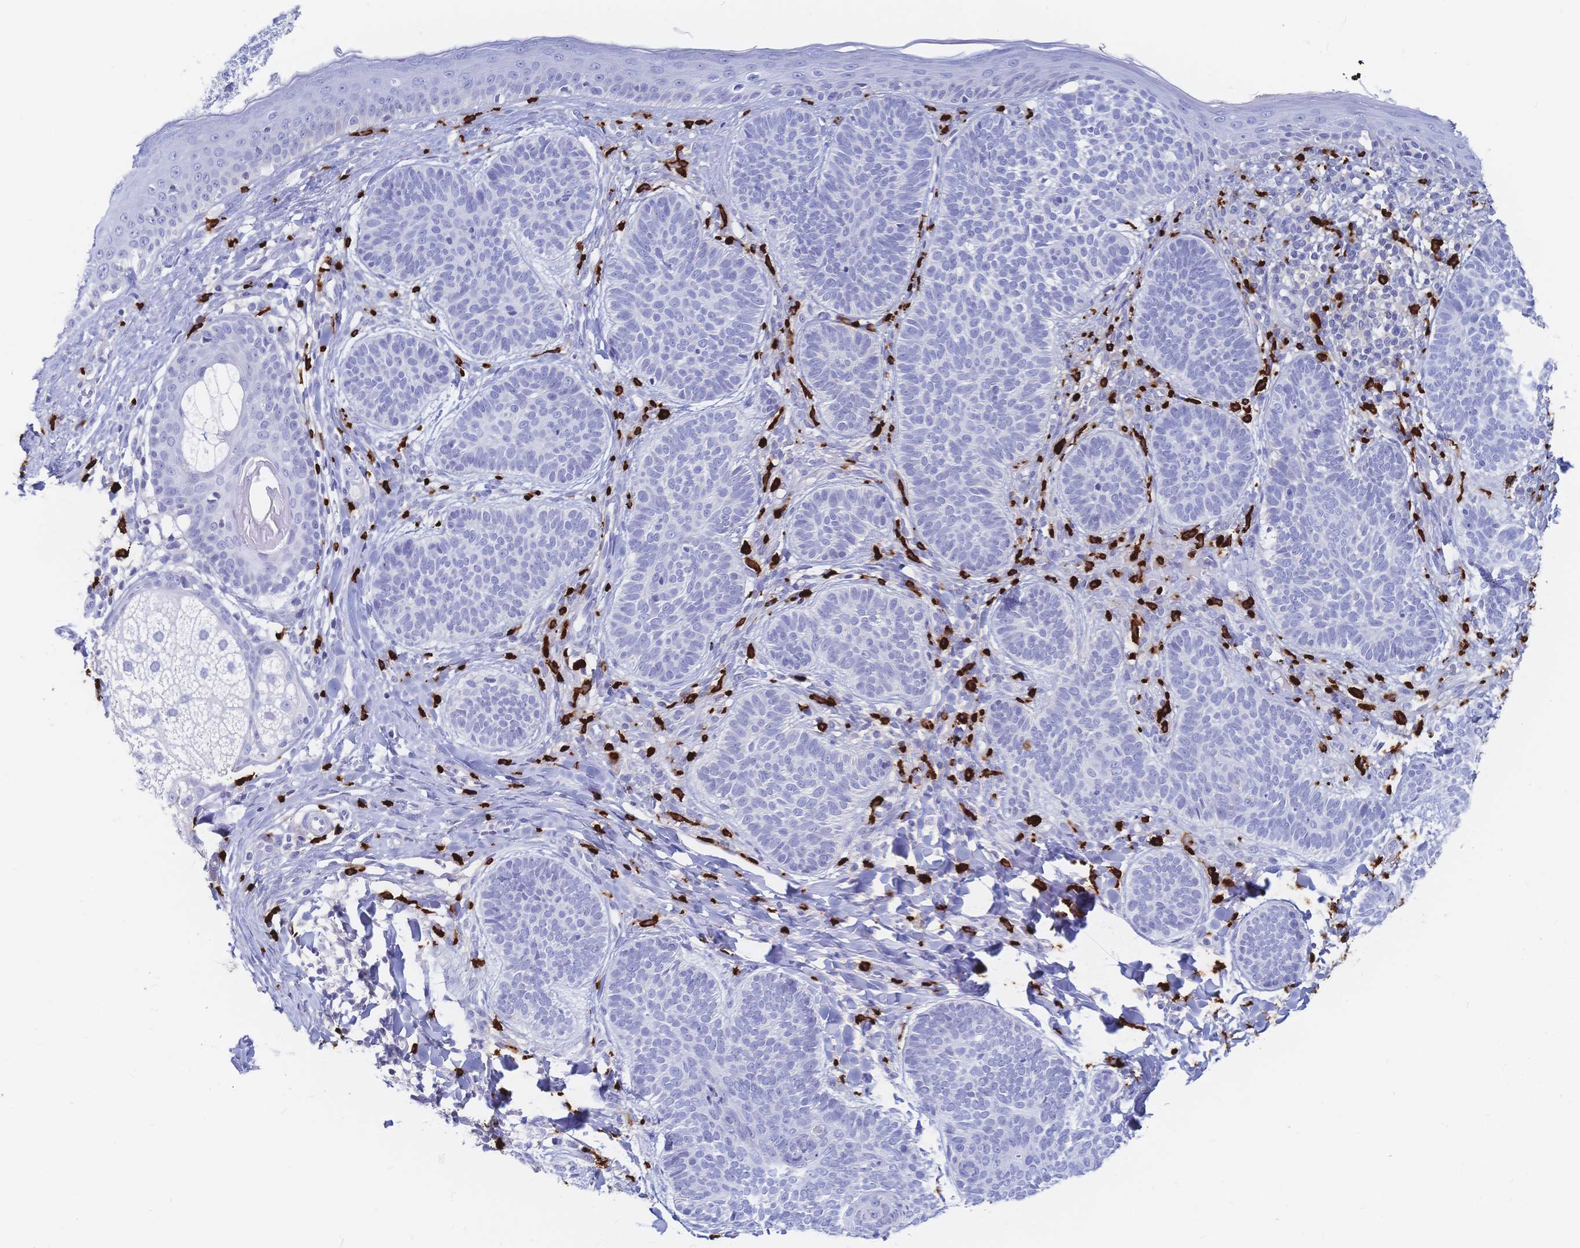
{"staining": {"intensity": "negative", "quantity": "none", "location": "none"}, "tissue": "skin cancer", "cell_type": "Tumor cells", "image_type": "cancer", "snomed": [{"axis": "morphology", "description": "Basal cell carcinoma"}, {"axis": "topography", "description": "Skin"}], "caption": "This is an immunohistochemistry (IHC) histopathology image of skin cancer (basal cell carcinoma). There is no positivity in tumor cells.", "gene": "IL2RB", "patient": {"sex": "male", "age": 54}}